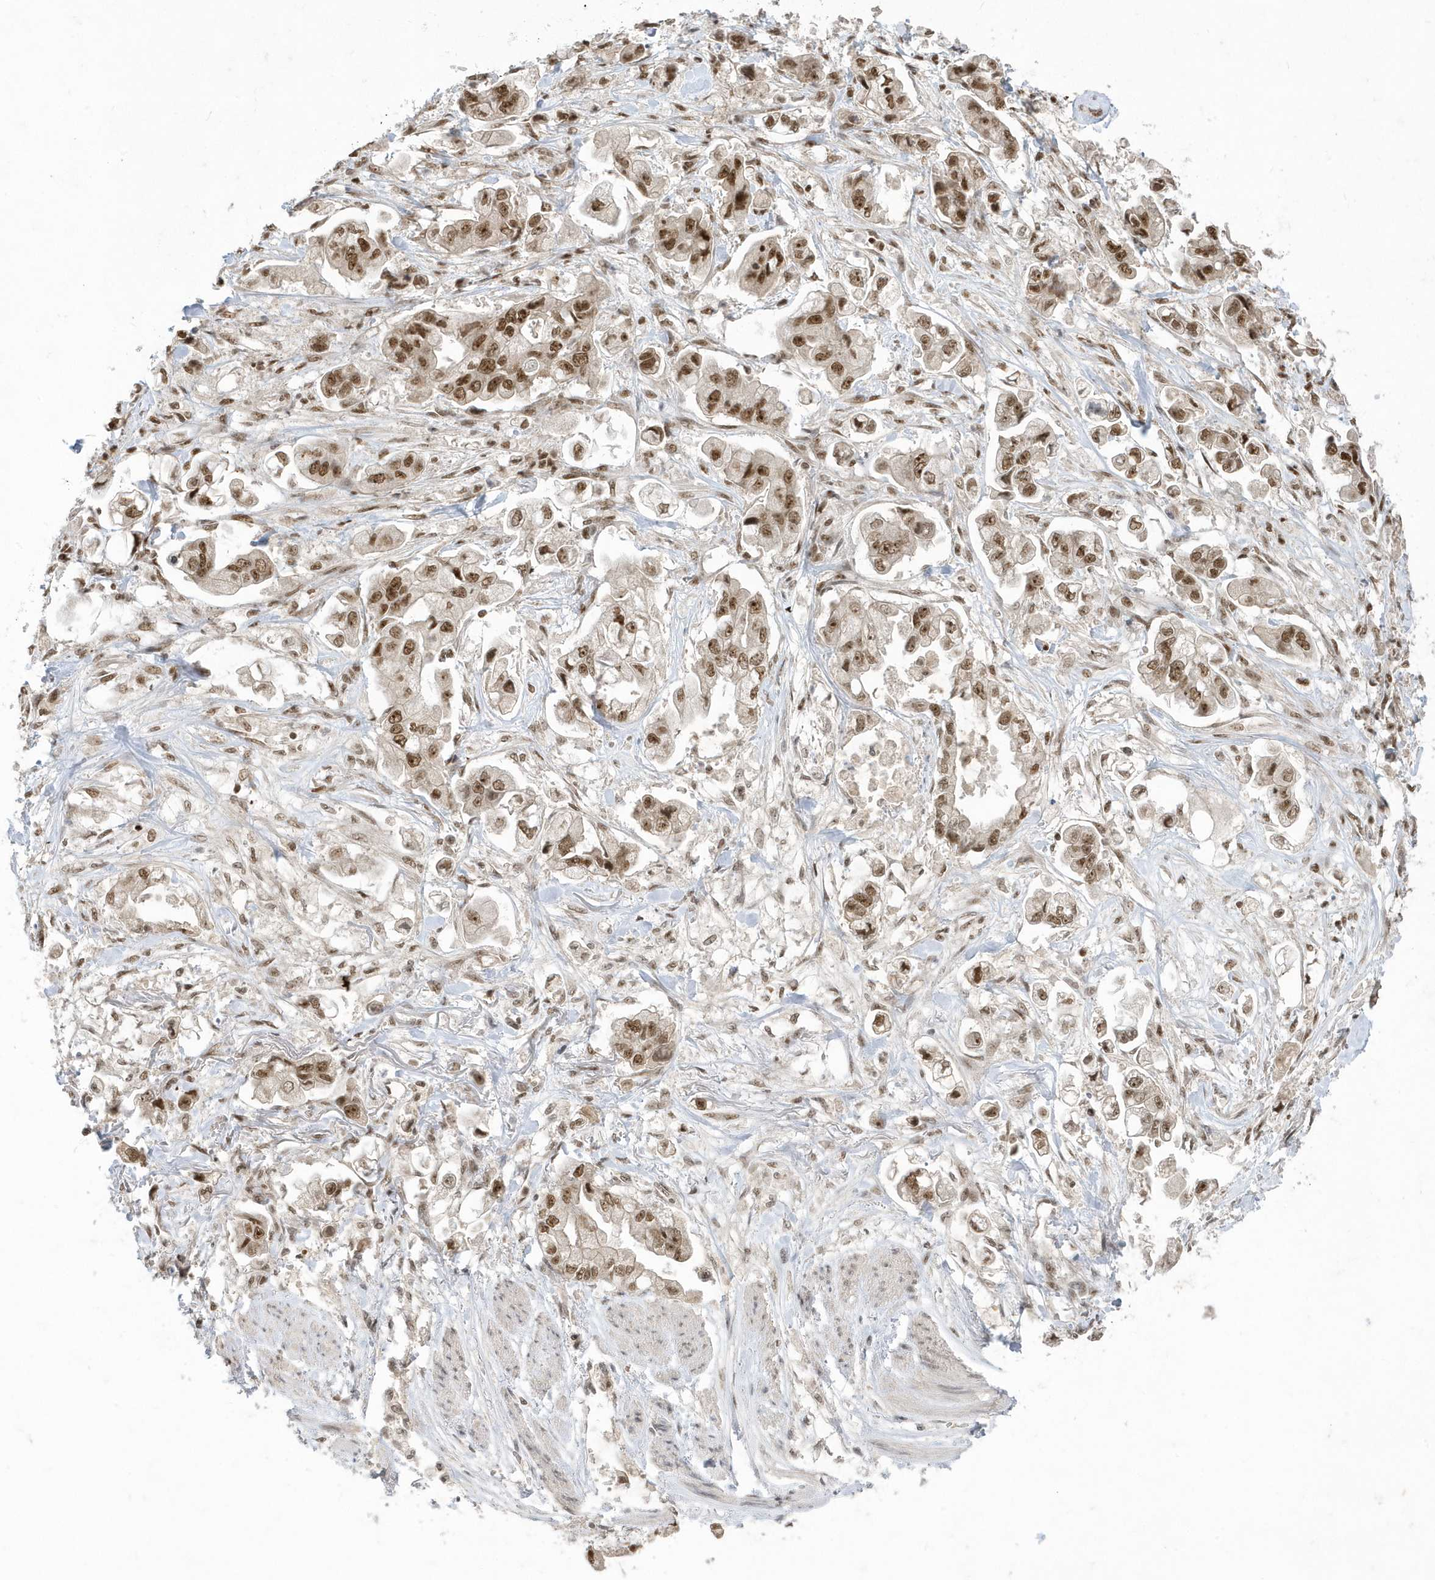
{"staining": {"intensity": "moderate", "quantity": ">75%", "location": "nuclear"}, "tissue": "stomach cancer", "cell_type": "Tumor cells", "image_type": "cancer", "snomed": [{"axis": "morphology", "description": "Adenocarcinoma, NOS"}, {"axis": "topography", "description": "Stomach"}], "caption": "Immunohistochemistry staining of stomach cancer, which displays medium levels of moderate nuclear expression in about >75% of tumor cells indicating moderate nuclear protein staining. The staining was performed using DAB (brown) for protein detection and nuclei were counterstained in hematoxylin (blue).", "gene": "PPIL2", "patient": {"sex": "male", "age": 62}}